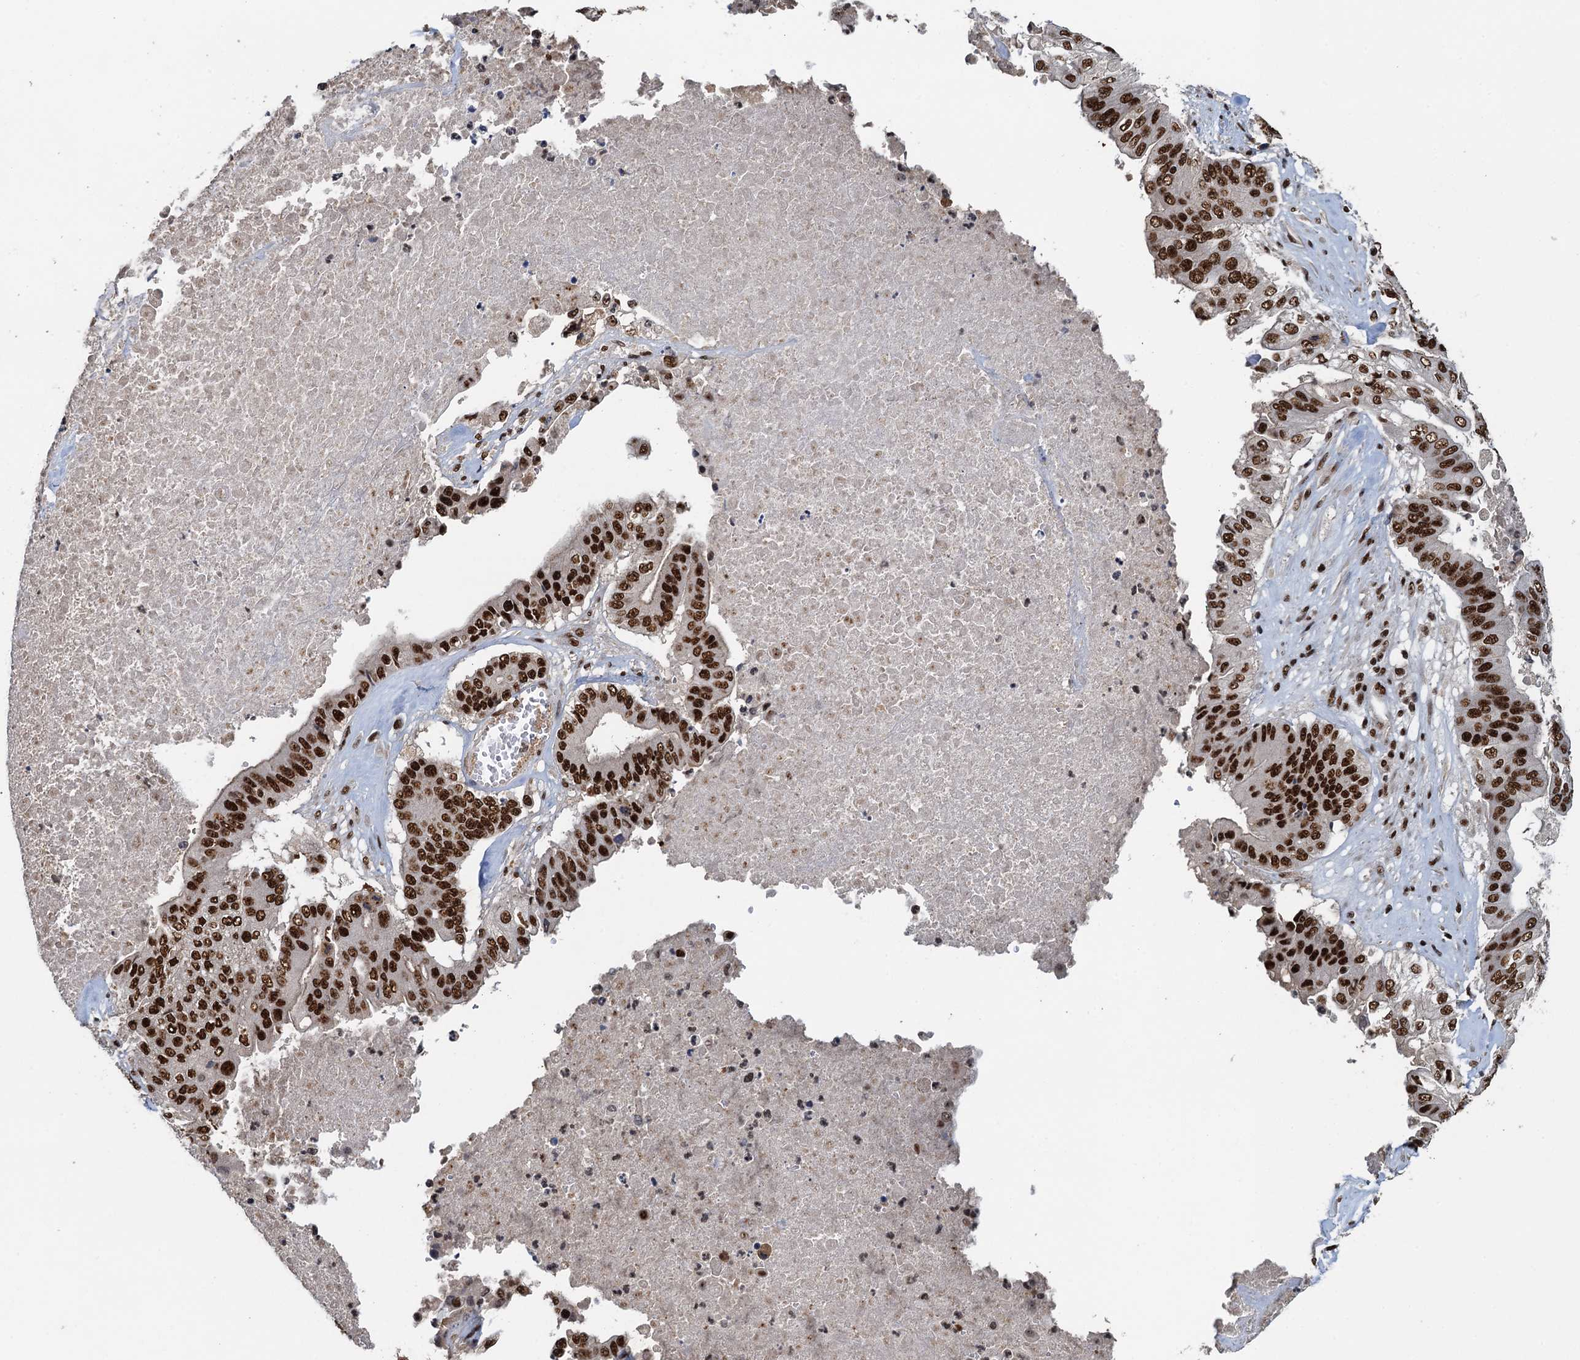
{"staining": {"intensity": "strong", "quantity": ">75%", "location": "nuclear"}, "tissue": "pancreatic cancer", "cell_type": "Tumor cells", "image_type": "cancer", "snomed": [{"axis": "morphology", "description": "Adenocarcinoma, NOS"}, {"axis": "topography", "description": "Pancreas"}], "caption": "A brown stain highlights strong nuclear staining of a protein in adenocarcinoma (pancreatic) tumor cells.", "gene": "ZC3H18", "patient": {"sex": "female", "age": 77}}